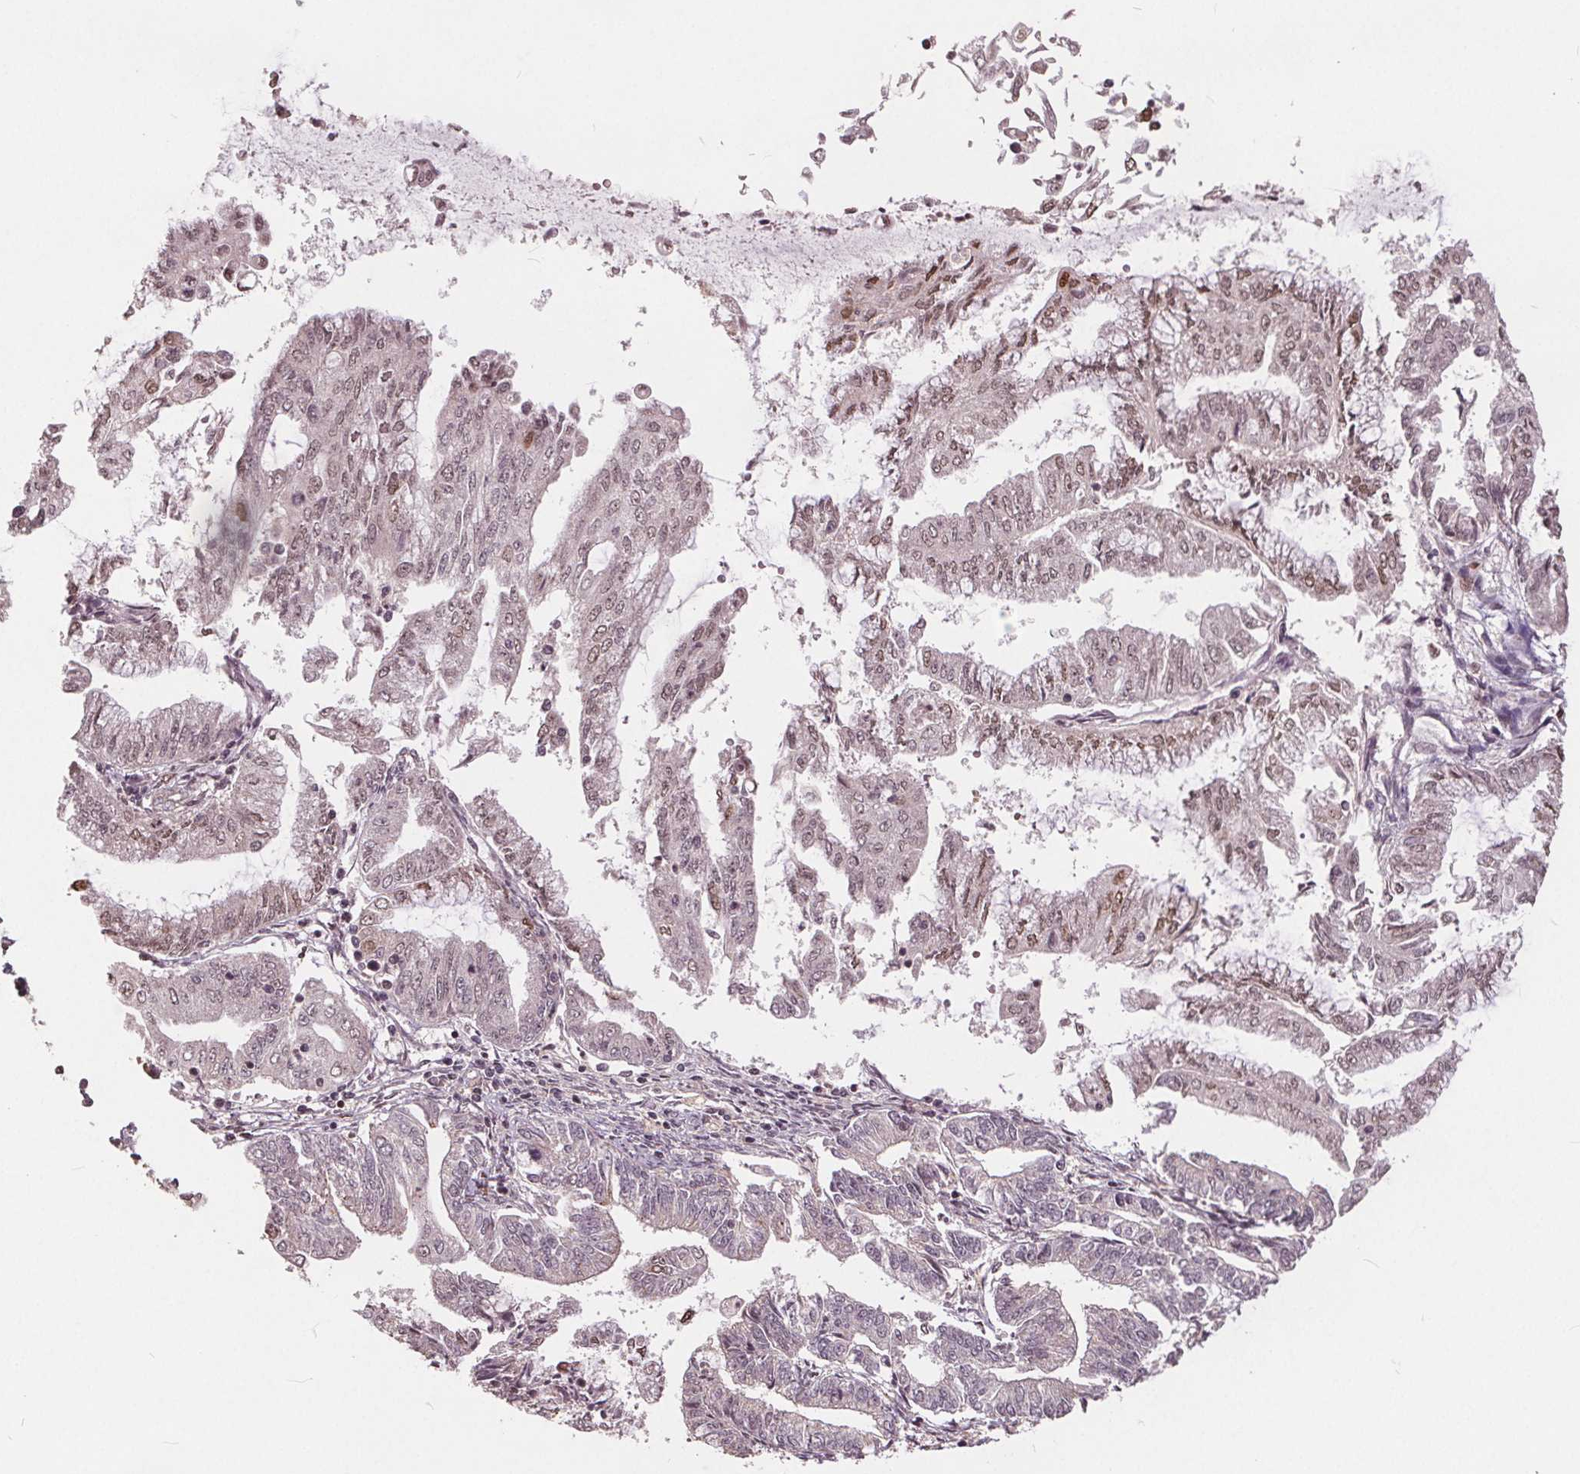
{"staining": {"intensity": "moderate", "quantity": "<25%", "location": "nuclear"}, "tissue": "endometrial cancer", "cell_type": "Tumor cells", "image_type": "cancer", "snomed": [{"axis": "morphology", "description": "Adenocarcinoma, NOS"}, {"axis": "topography", "description": "Endometrium"}], "caption": "A low amount of moderate nuclear positivity is identified in about <25% of tumor cells in endometrial cancer (adenocarcinoma) tissue.", "gene": "HIF1AN", "patient": {"sex": "female", "age": 55}}